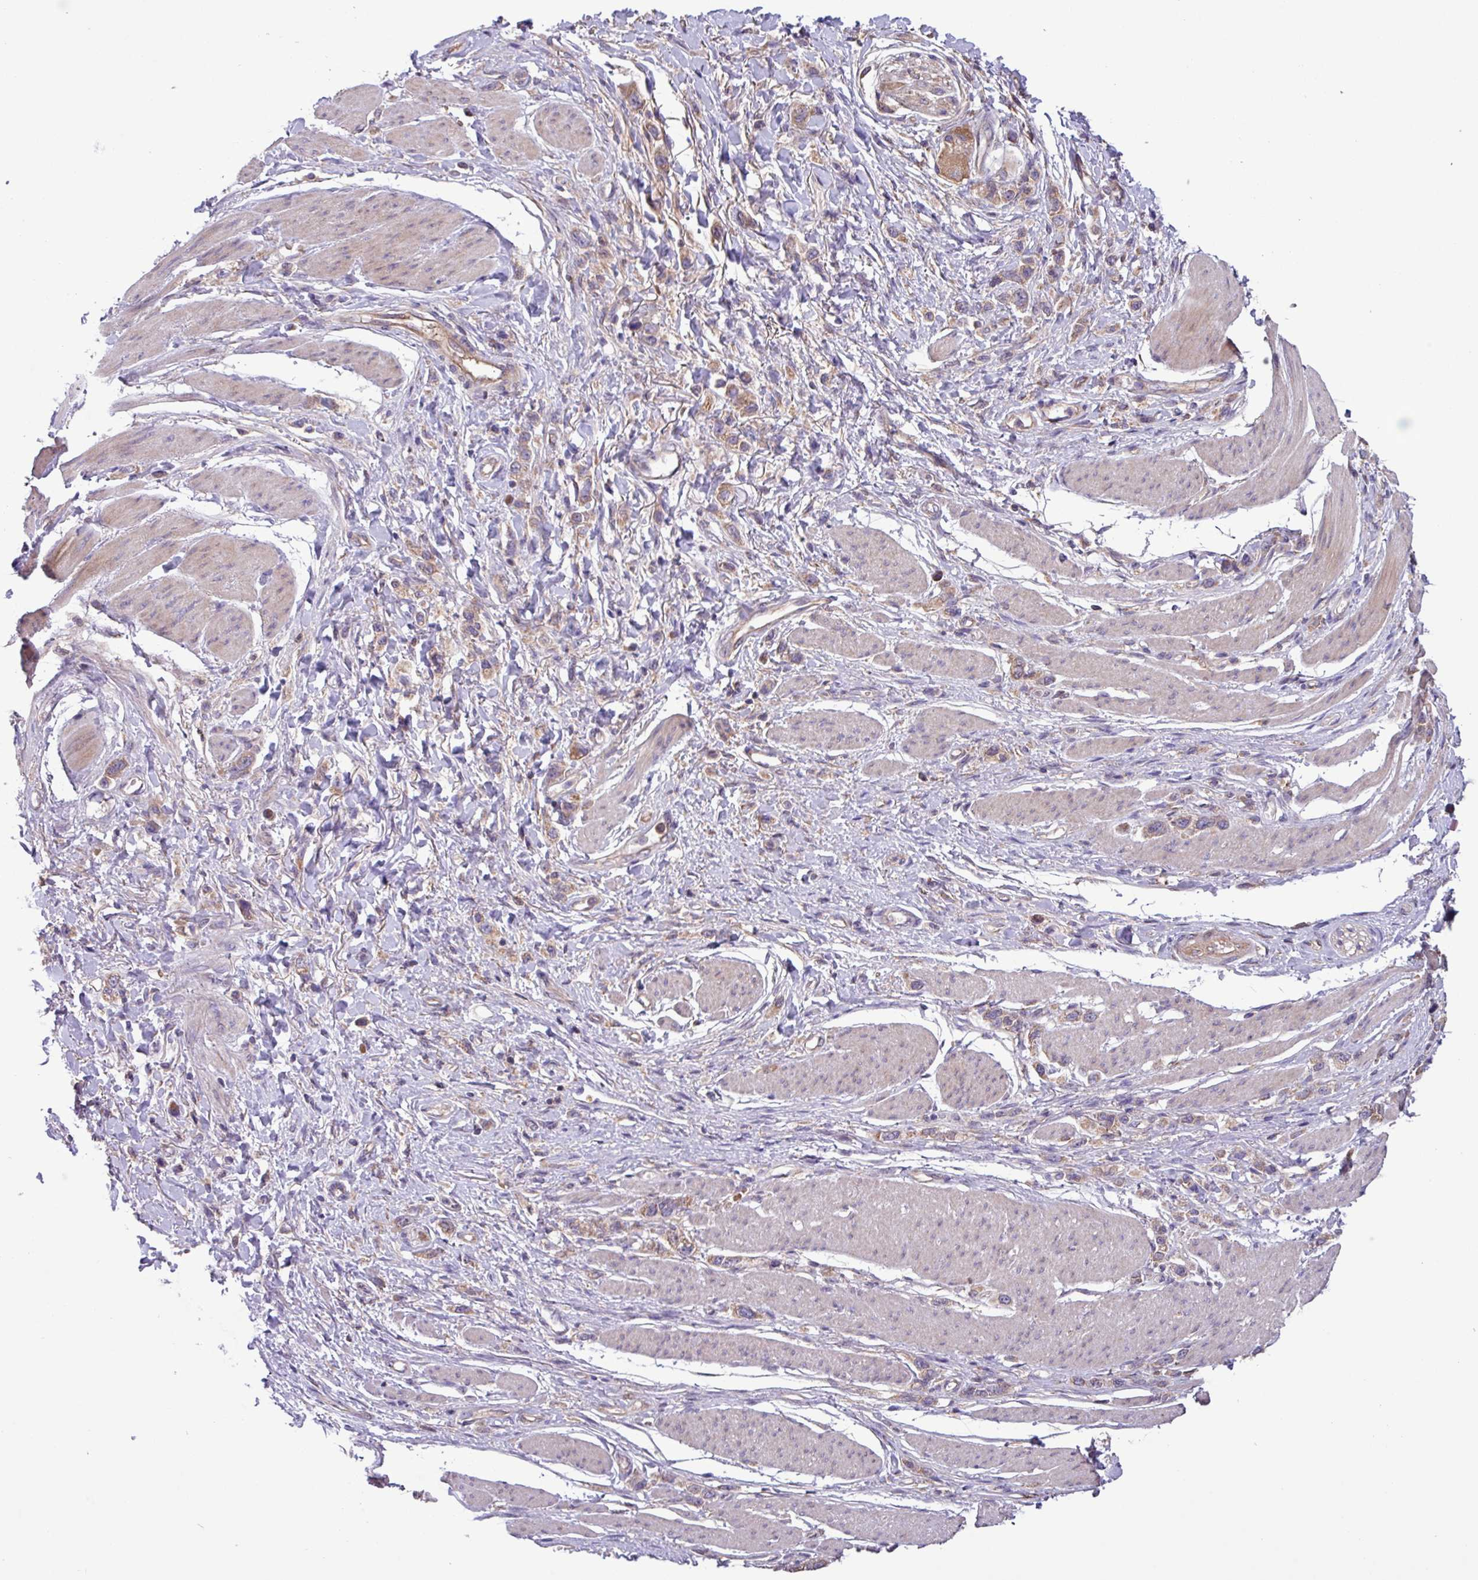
{"staining": {"intensity": "weak", "quantity": ">75%", "location": "cytoplasmic/membranous"}, "tissue": "stomach cancer", "cell_type": "Tumor cells", "image_type": "cancer", "snomed": [{"axis": "morphology", "description": "Adenocarcinoma, NOS"}, {"axis": "topography", "description": "Stomach"}], "caption": "Immunohistochemical staining of human stomach adenocarcinoma demonstrates weak cytoplasmic/membranous protein staining in approximately >75% of tumor cells. Using DAB (brown) and hematoxylin (blue) stains, captured at high magnification using brightfield microscopy.", "gene": "PTPRQ", "patient": {"sex": "female", "age": 65}}